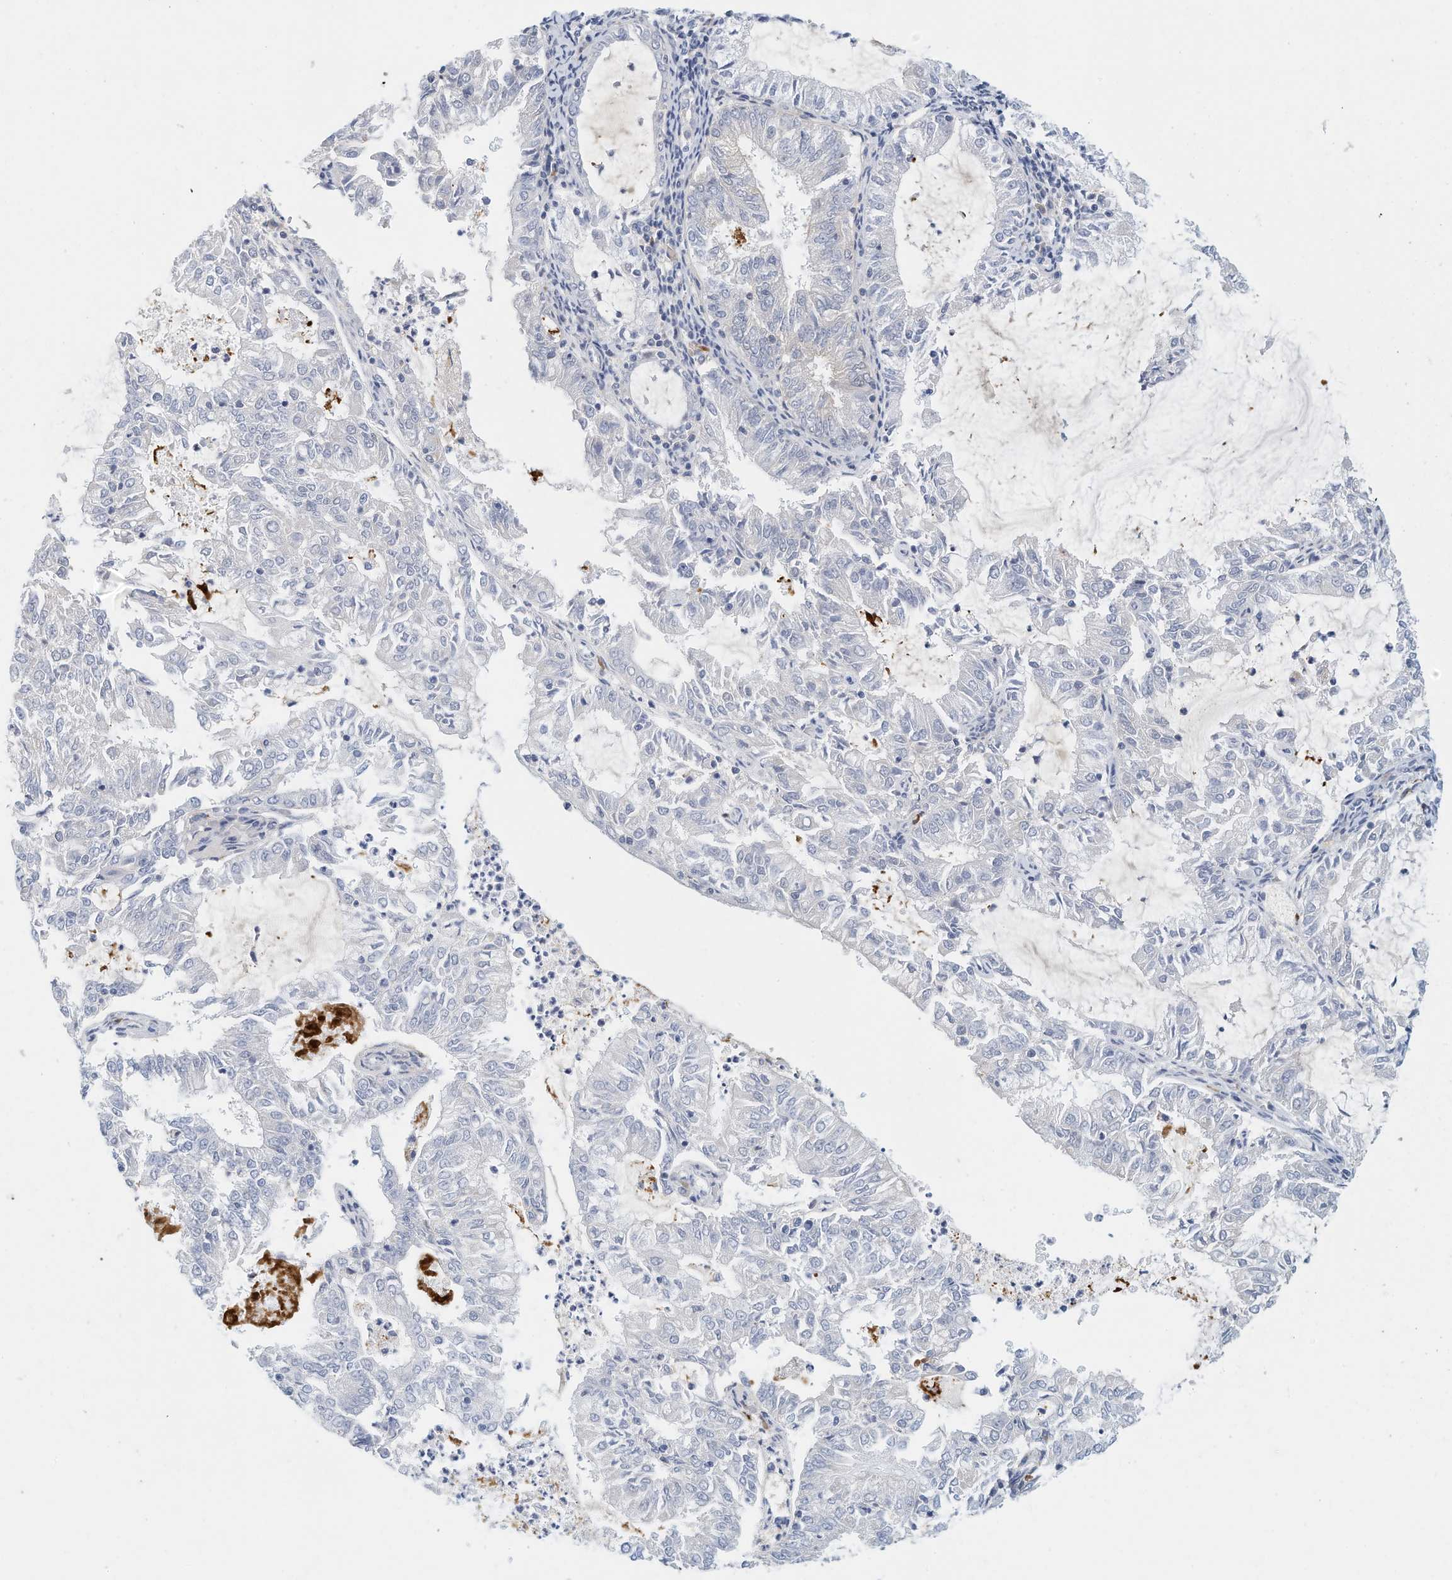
{"staining": {"intensity": "negative", "quantity": "none", "location": "none"}, "tissue": "endometrial cancer", "cell_type": "Tumor cells", "image_type": "cancer", "snomed": [{"axis": "morphology", "description": "Adenocarcinoma, NOS"}, {"axis": "topography", "description": "Endometrium"}], "caption": "Immunohistochemistry (IHC) micrograph of neoplastic tissue: human endometrial cancer stained with DAB exhibits no significant protein expression in tumor cells.", "gene": "MICAL1", "patient": {"sex": "female", "age": 57}}